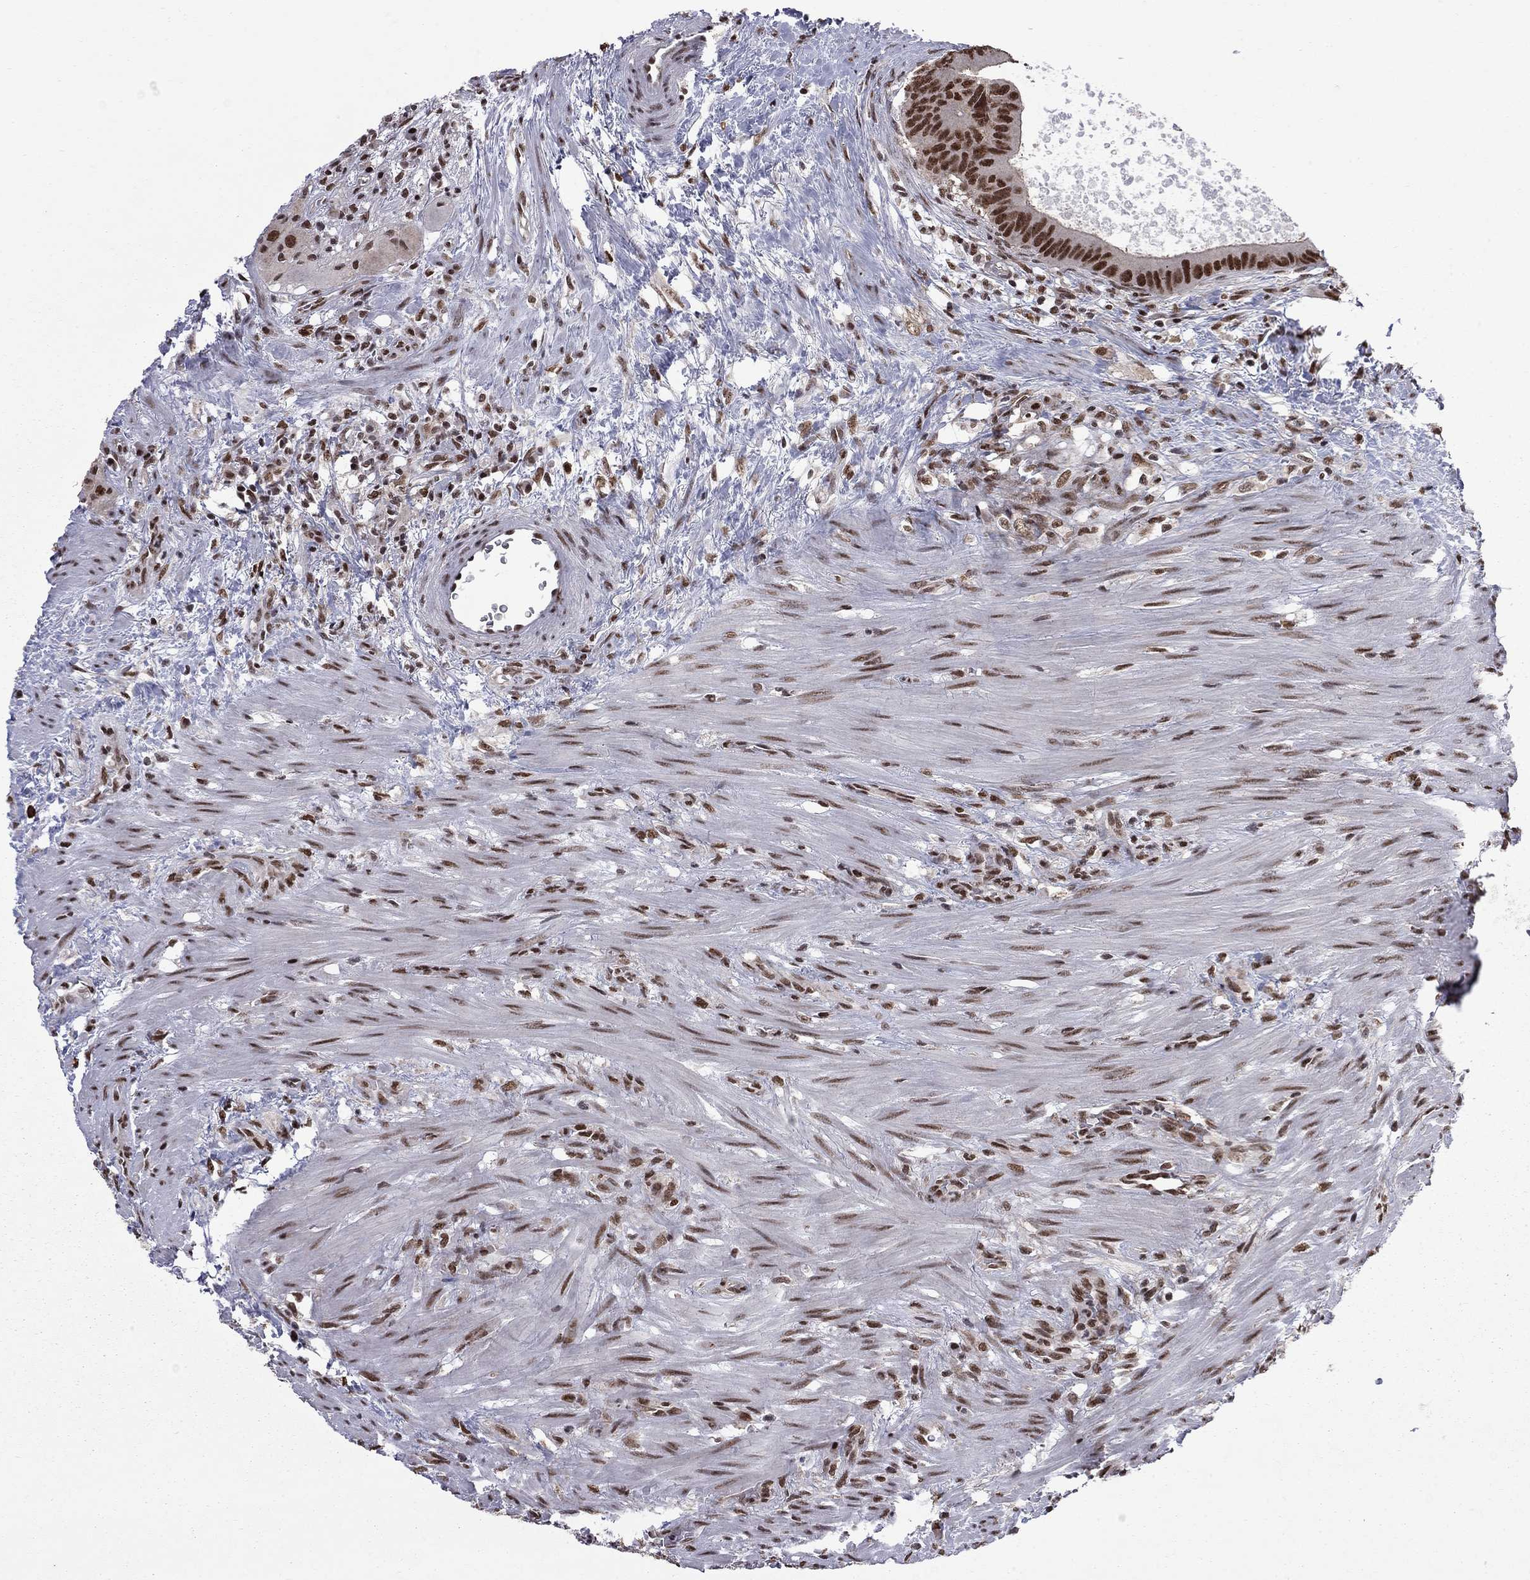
{"staining": {"intensity": "strong", "quantity": ">75%", "location": "nuclear"}, "tissue": "colorectal cancer", "cell_type": "Tumor cells", "image_type": "cancer", "snomed": [{"axis": "morphology", "description": "Adenocarcinoma, NOS"}, {"axis": "topography", "description": "Rectum"}], "caption": "Strong nuclear staining is seen in about >75% of tumor cells in colorectal cancer.", "gene": "MED25", "patient": {"sex": "male", "age": 64}}